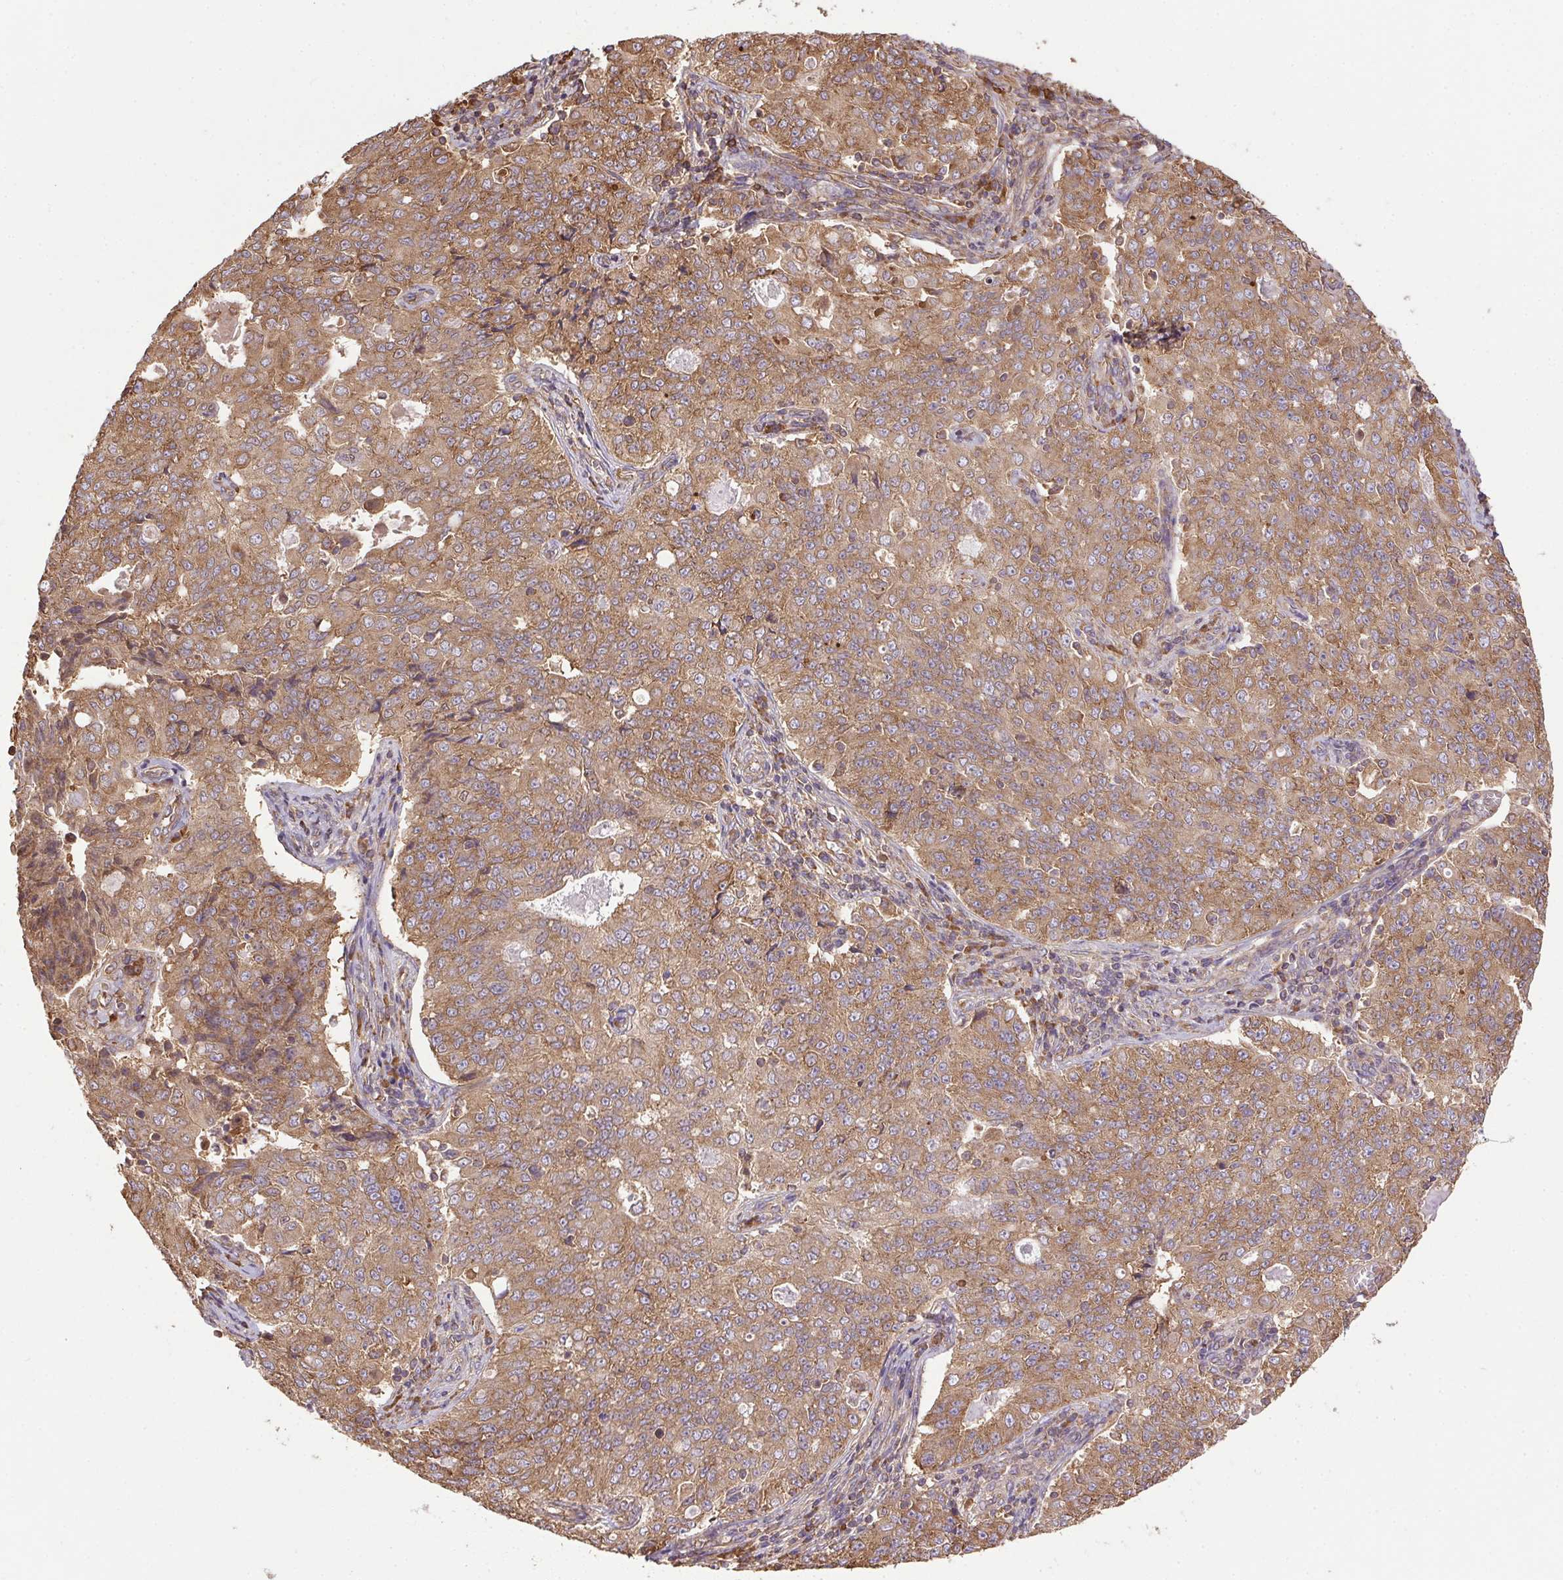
{"staining": {"intensity": "moderate", "quantity": ">75%", "location": "cytoplasmic/membranous"}, "tissue": "endometrial cancer", "cell_type": "Tumor cells", "image_type": "cancer", "snomed": [{"axis": "morphology", "description": "Adenocarcinoma, NOS"}, {"axis": "topography", "description": "Endometrium"}], "caption": "Immunohistochemical staining of endometrial adenocarcinoma shows medium levels of moderate cytoplasmic/membranous protein positivity in approximately >75% of tumor cells. The staining was performed using DAB (3,3'-diaminobenzidine) to visualize the protein expression in brown, while the nuclei were stained in blue with hematoxylin (Magnification: 20x).", "gene": "EIF2S1", "patient": {"sex": "female", "age": 43}}